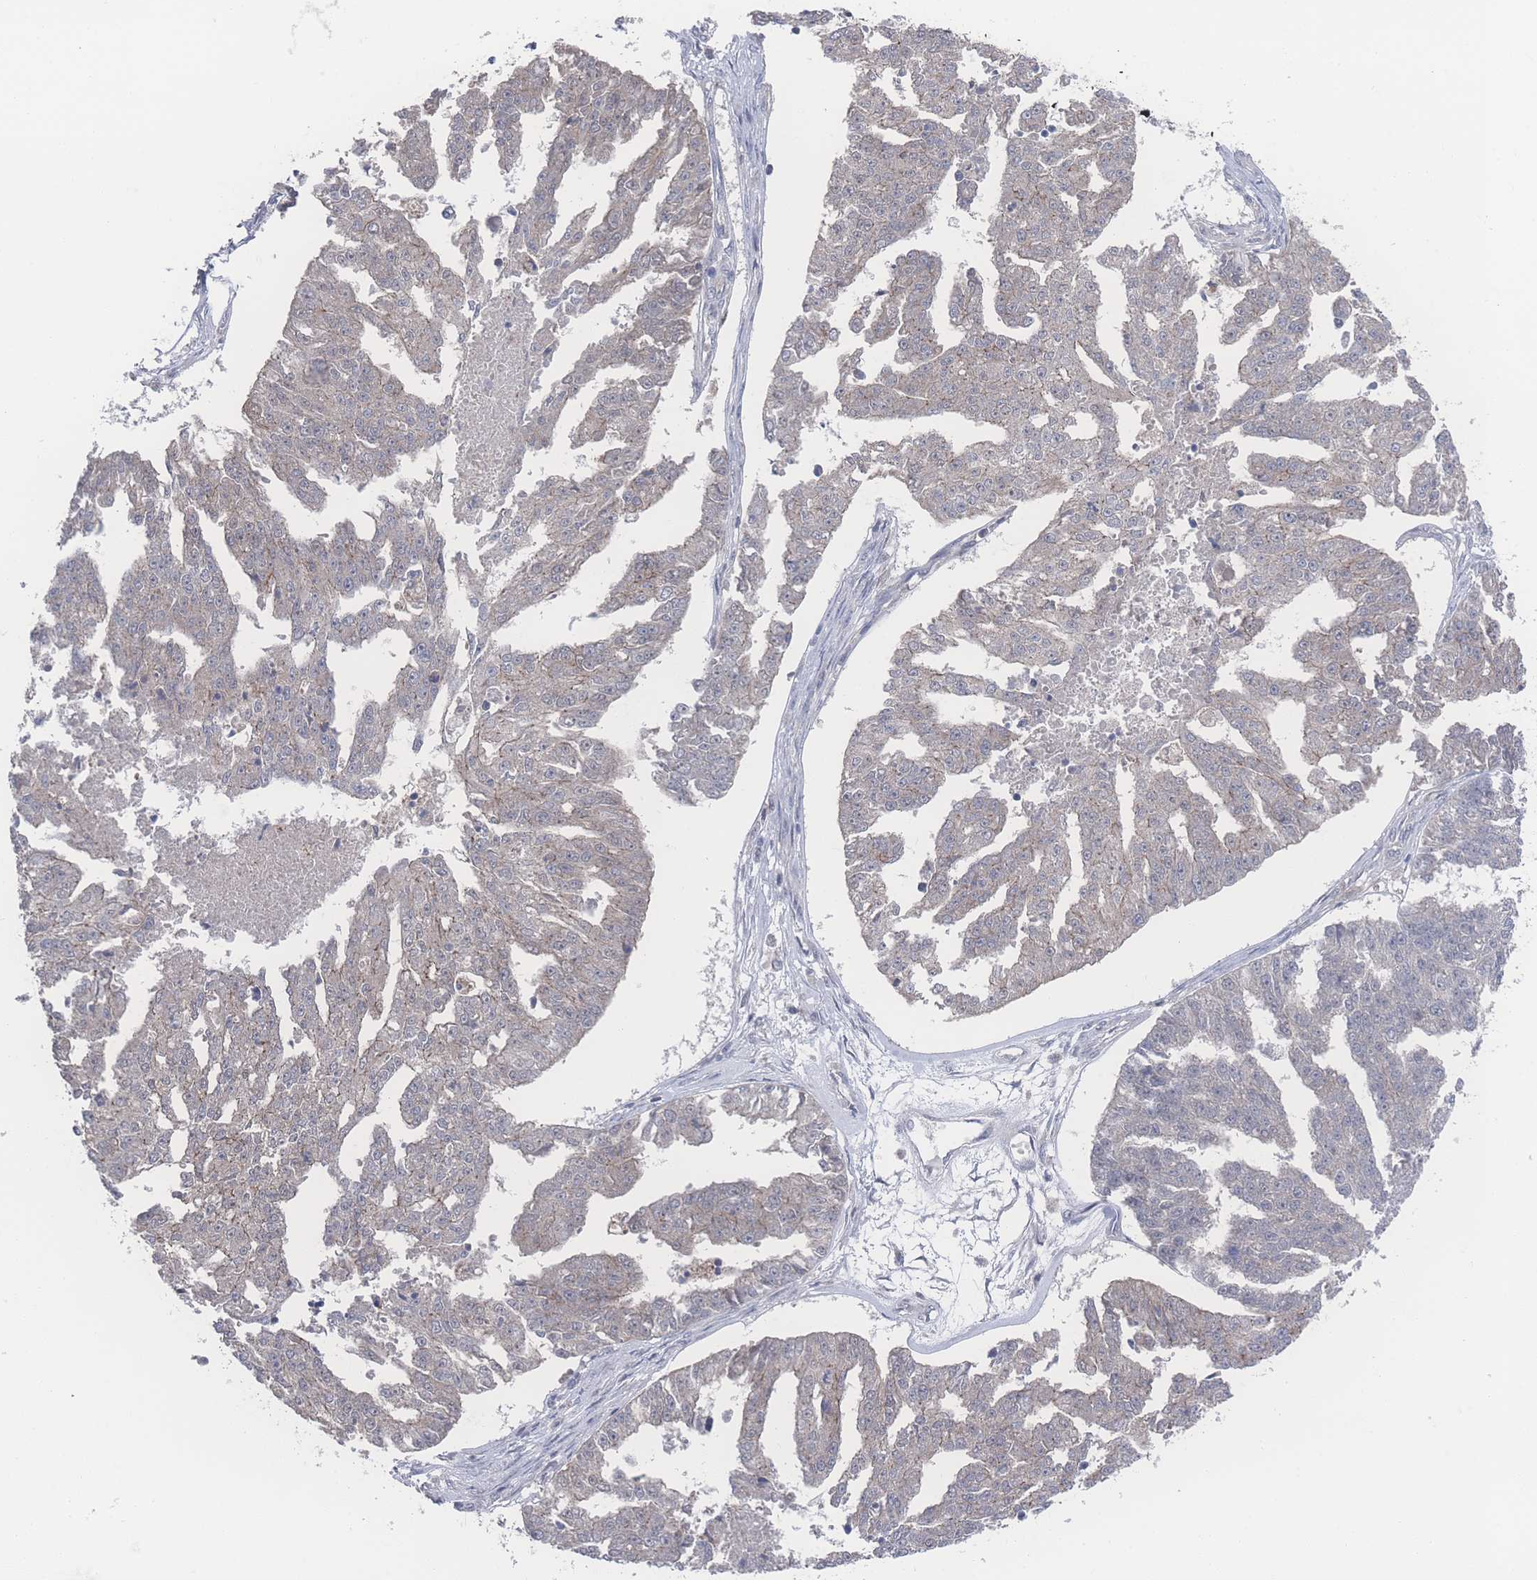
{"staining": {"intensity": "negative", "quantity": "none", "location": "none"}, "tissue": "ovarian cancer", "cell_type": "Tumor cells", "image_type": "cancer", "snomed": [{"axis": "morphology", "description": "Cystadenocarcinoma, serous, NOS"}, {"axis": "topography", "description": "Ovary"}], "caption": "Ovarian cancer stained for a protein using immunohistochemistry (IHC) shows no positivity tumor cells.", "gene": "NBEAL1", "patient": {"sex": "female", "age": 58}}